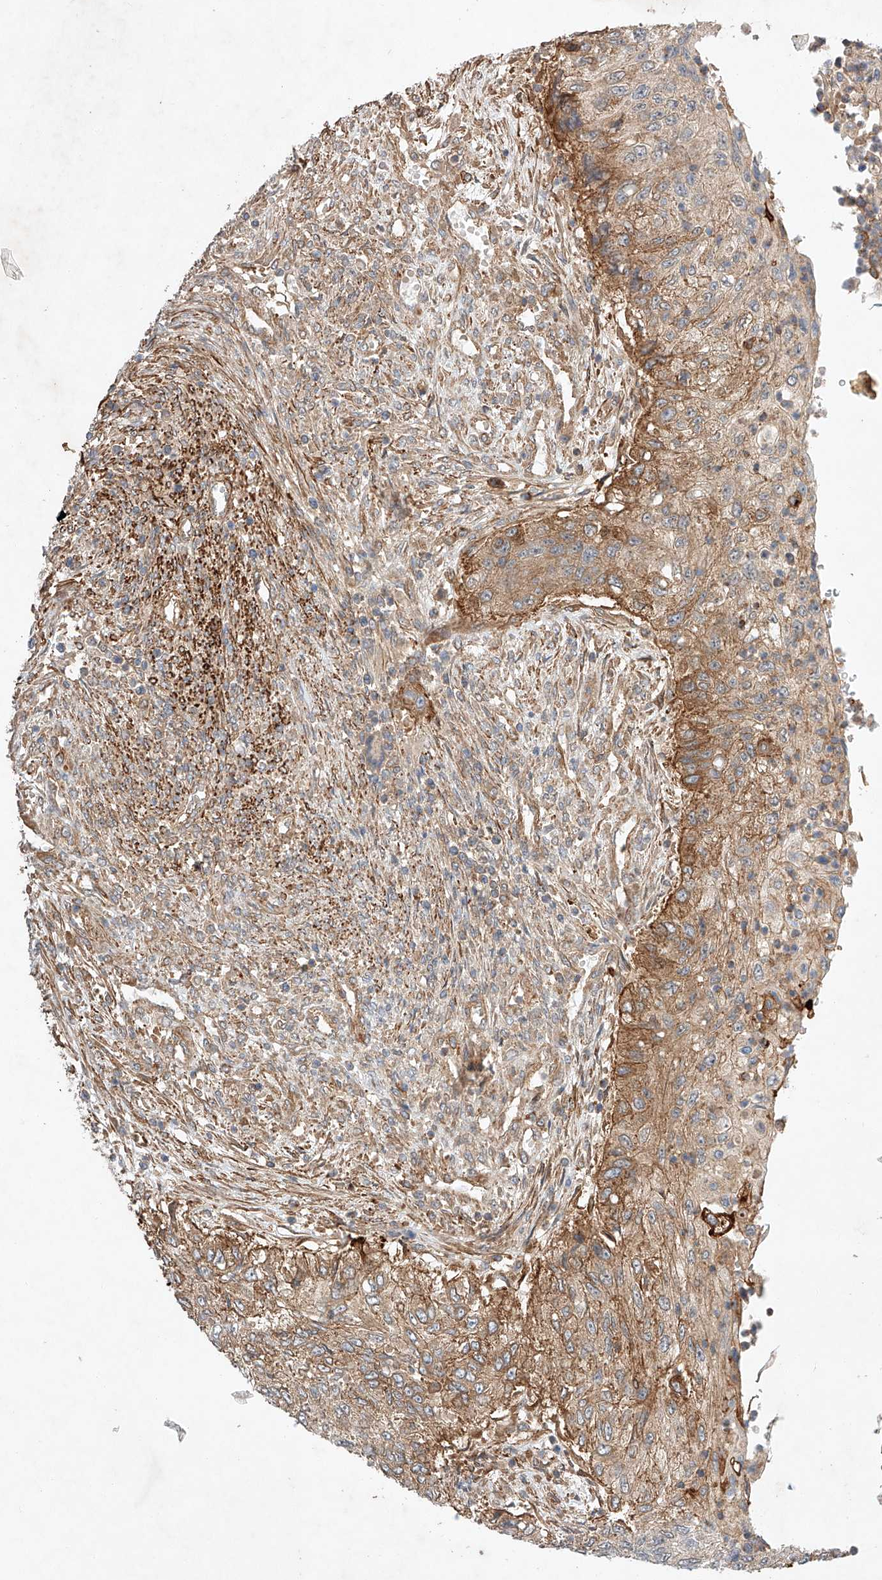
{"staining": {"intensity": "moderate", "quantity": "25%-75%", "location": "cytoplasmic/membranous"}, "tissue": "urothelial cancer", "cell_type": "Tumor cells", "image_type": "cancer", "snomed": [{"axis": "morphology", "description": "Urothelial carcinoma, High grade"}, {"axis": "topography", "description": "Urinary bladder"}], "caption": "Approximately 25%-75% of tumor cells in human urothelial cancer demonstrate moderate cytoplasmic/membranous protein expression as visualized by brown immunohistochemical staining.", "gene": "ARHGAP33", "patient": {"sex": "female", "age": 60}}